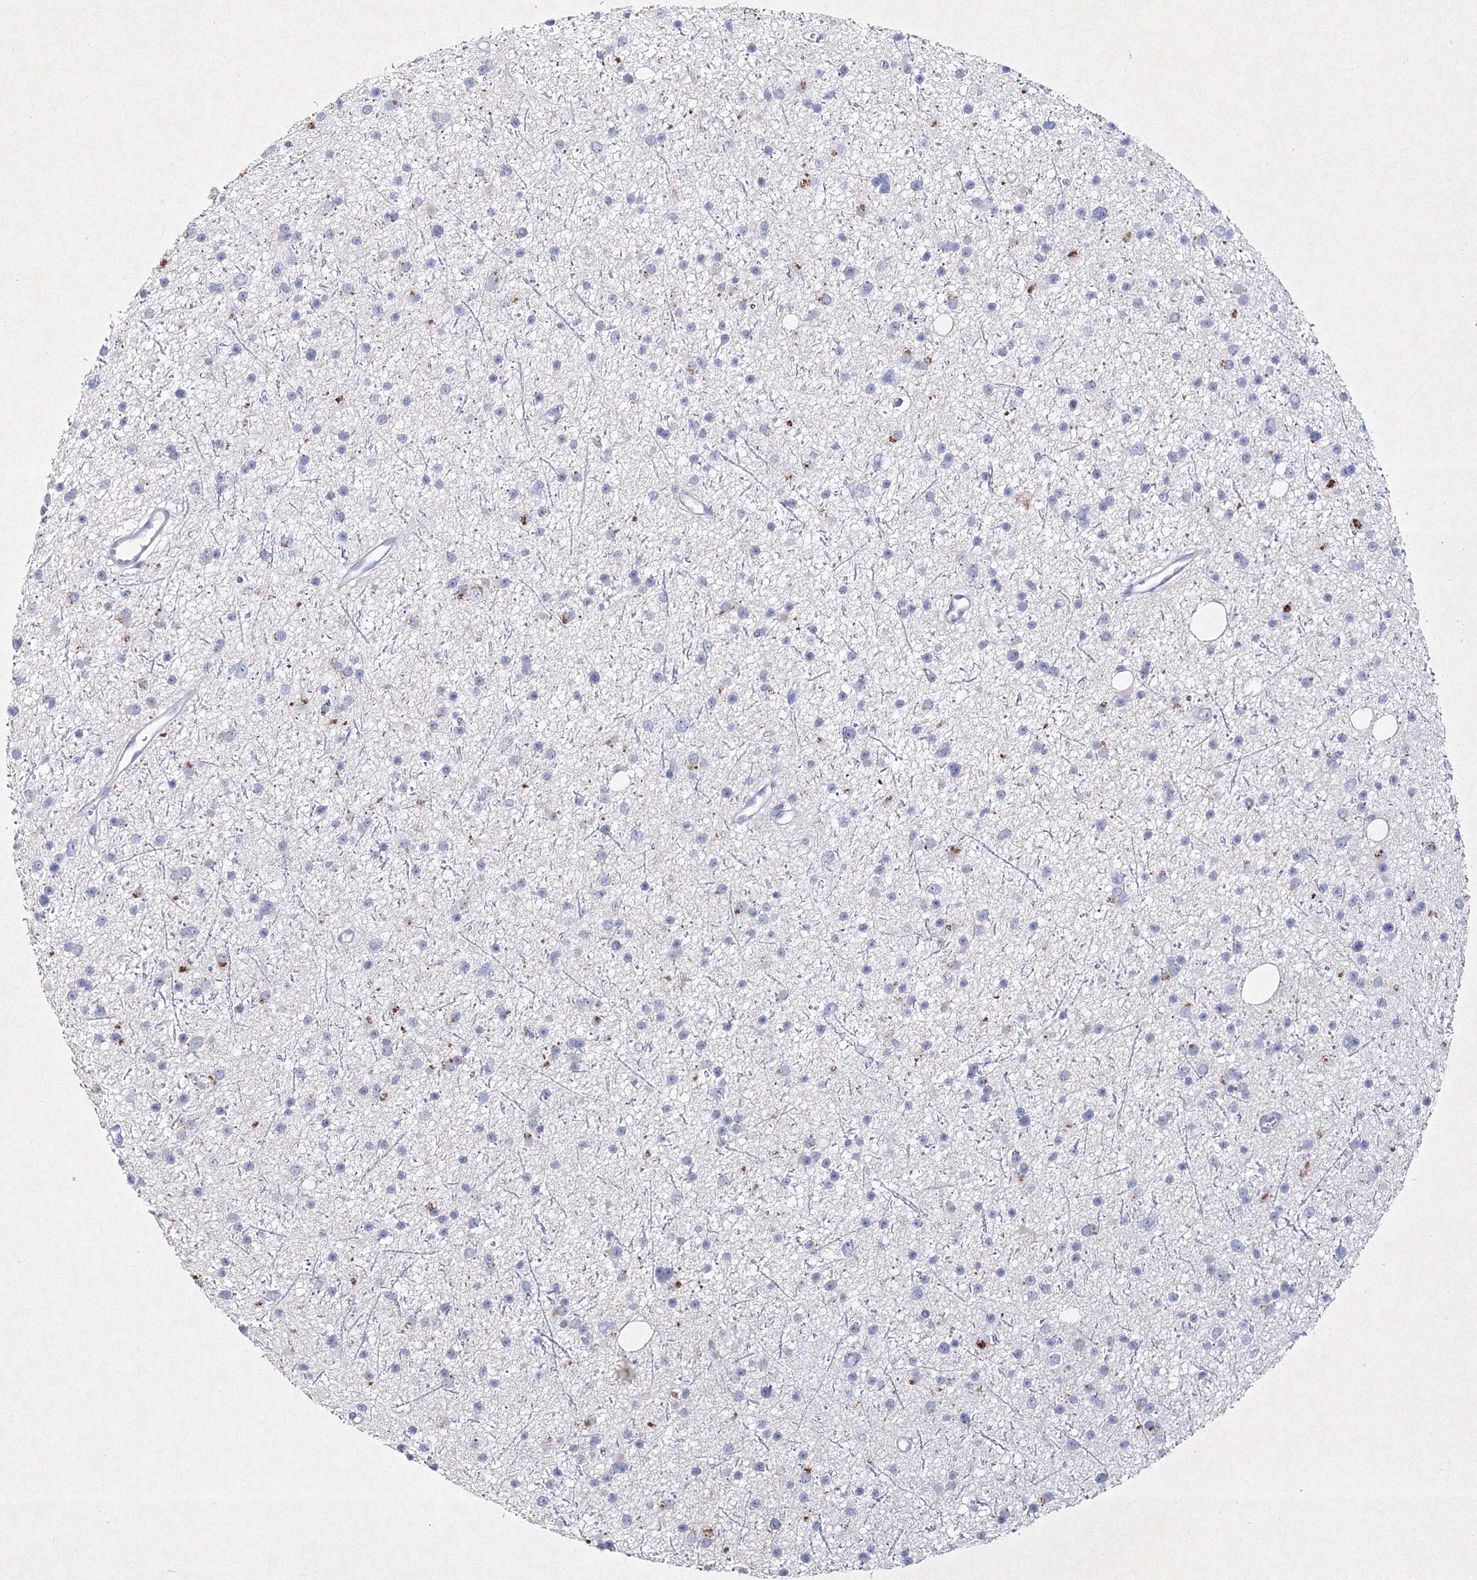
{"staining": {"intensity": "negative", "quantity": "none", "location": "none"}, "tissue": "glioma", "cell_type": "Tumor cells", "image_type": "cancer", "snomed": [{"axis": "morphology", "description": "Glioma, malignant, Low grade"}, {"axis": "topography", "description": "Cerebral cortex"}], "caption": "An IHC photomicrograph of glioma is shown. There is no staining in tumor cells of glioma.", "gene": "SMIM29", "patient": {"sex": "female", "age": 39}}